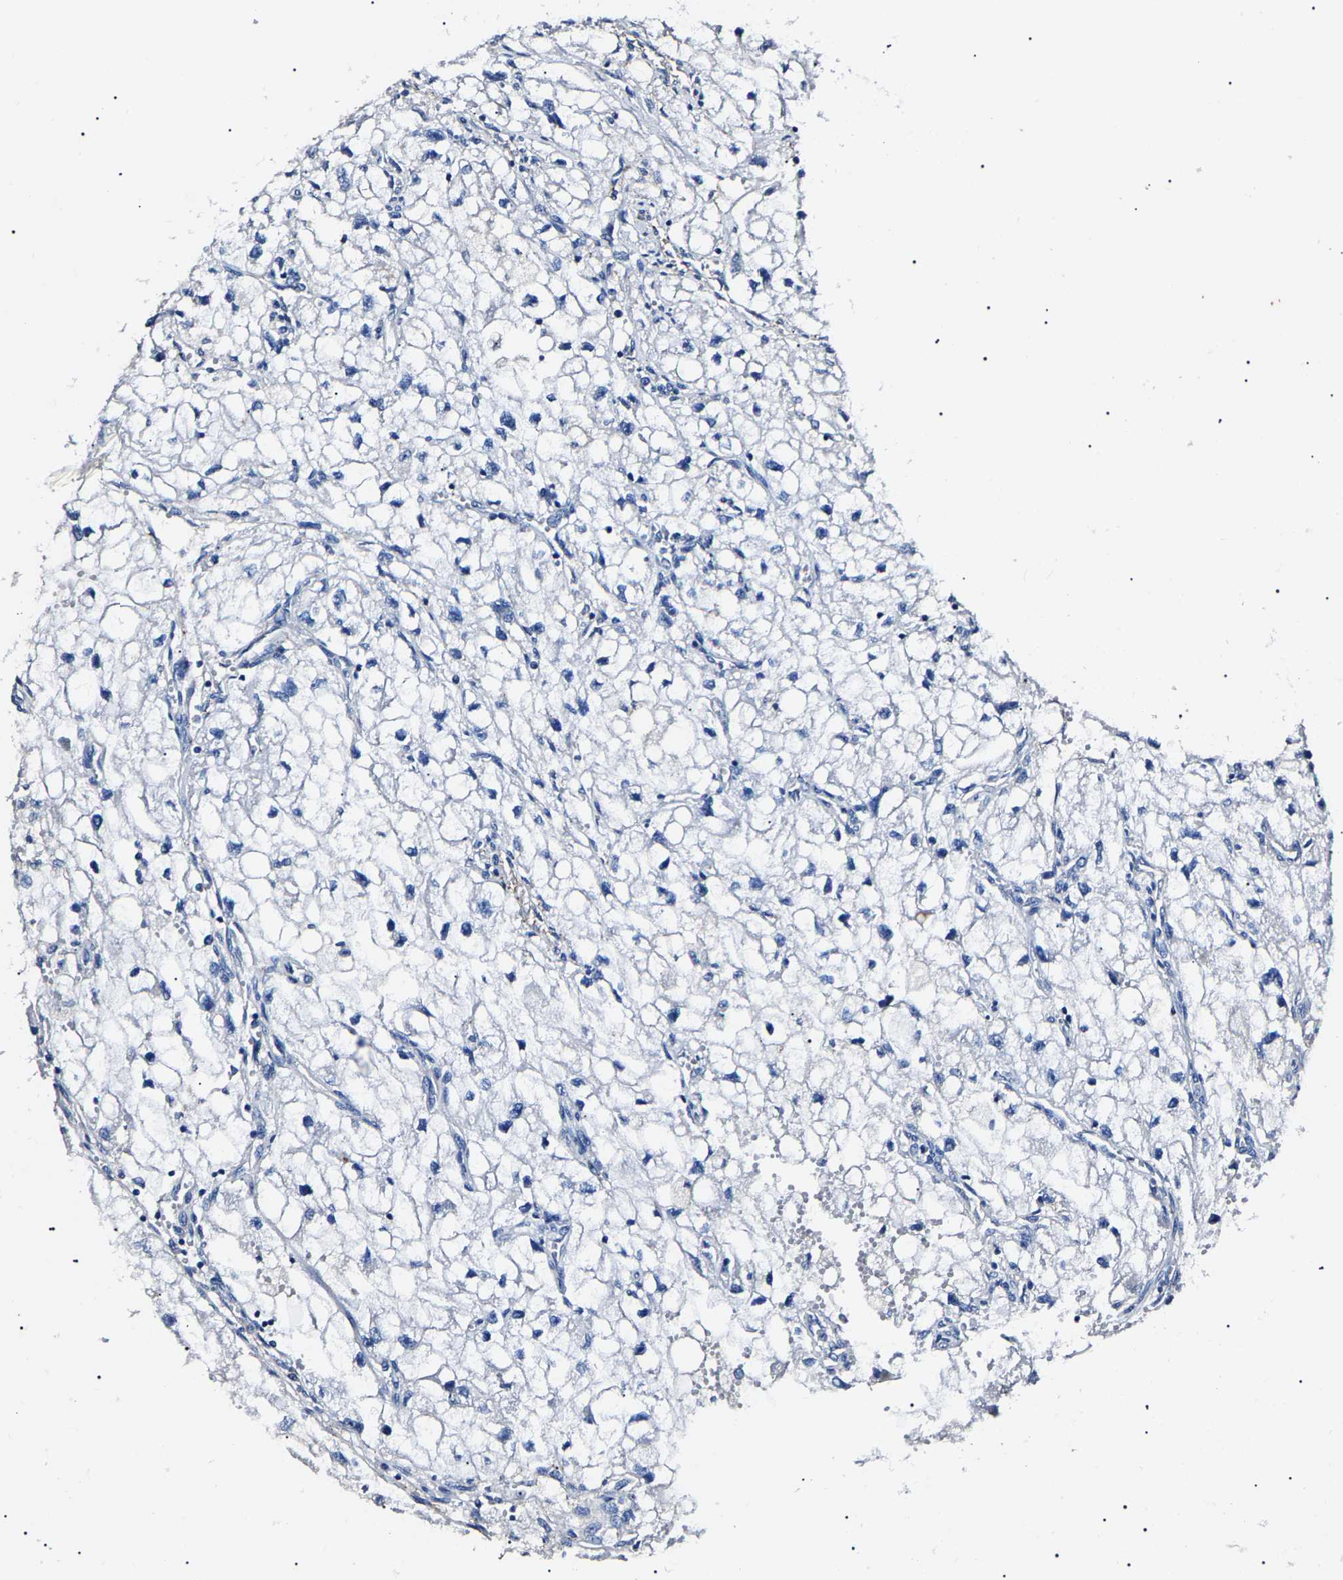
{"staining": {"intensity": "negative", "quantity": "none", "location": "none"}, "tissue": "renal cancer", "cell_type": "Tumor cells", "image_type": "cancer", "snomed": [{"axis": "morphology", "description": "Adenocarcinoma, NOS"}, {"axis": "topography", "description": "Kidney"}], "caption": "Immunohistochemistry histopathology image of neoplastic tissue: human renal cancer (adenocarcinoma) stained with DAB (3,3'-diaminobenzidine) reveals no significant protein staining in tumor cells. (DAB (3,3'-diaminobenzidine) immunohistochemistry (IHC) visualized using brightfield microscopy, high magnification).", "gene": "KLHL42", "patient": {"sex": "female", "age": 70}}